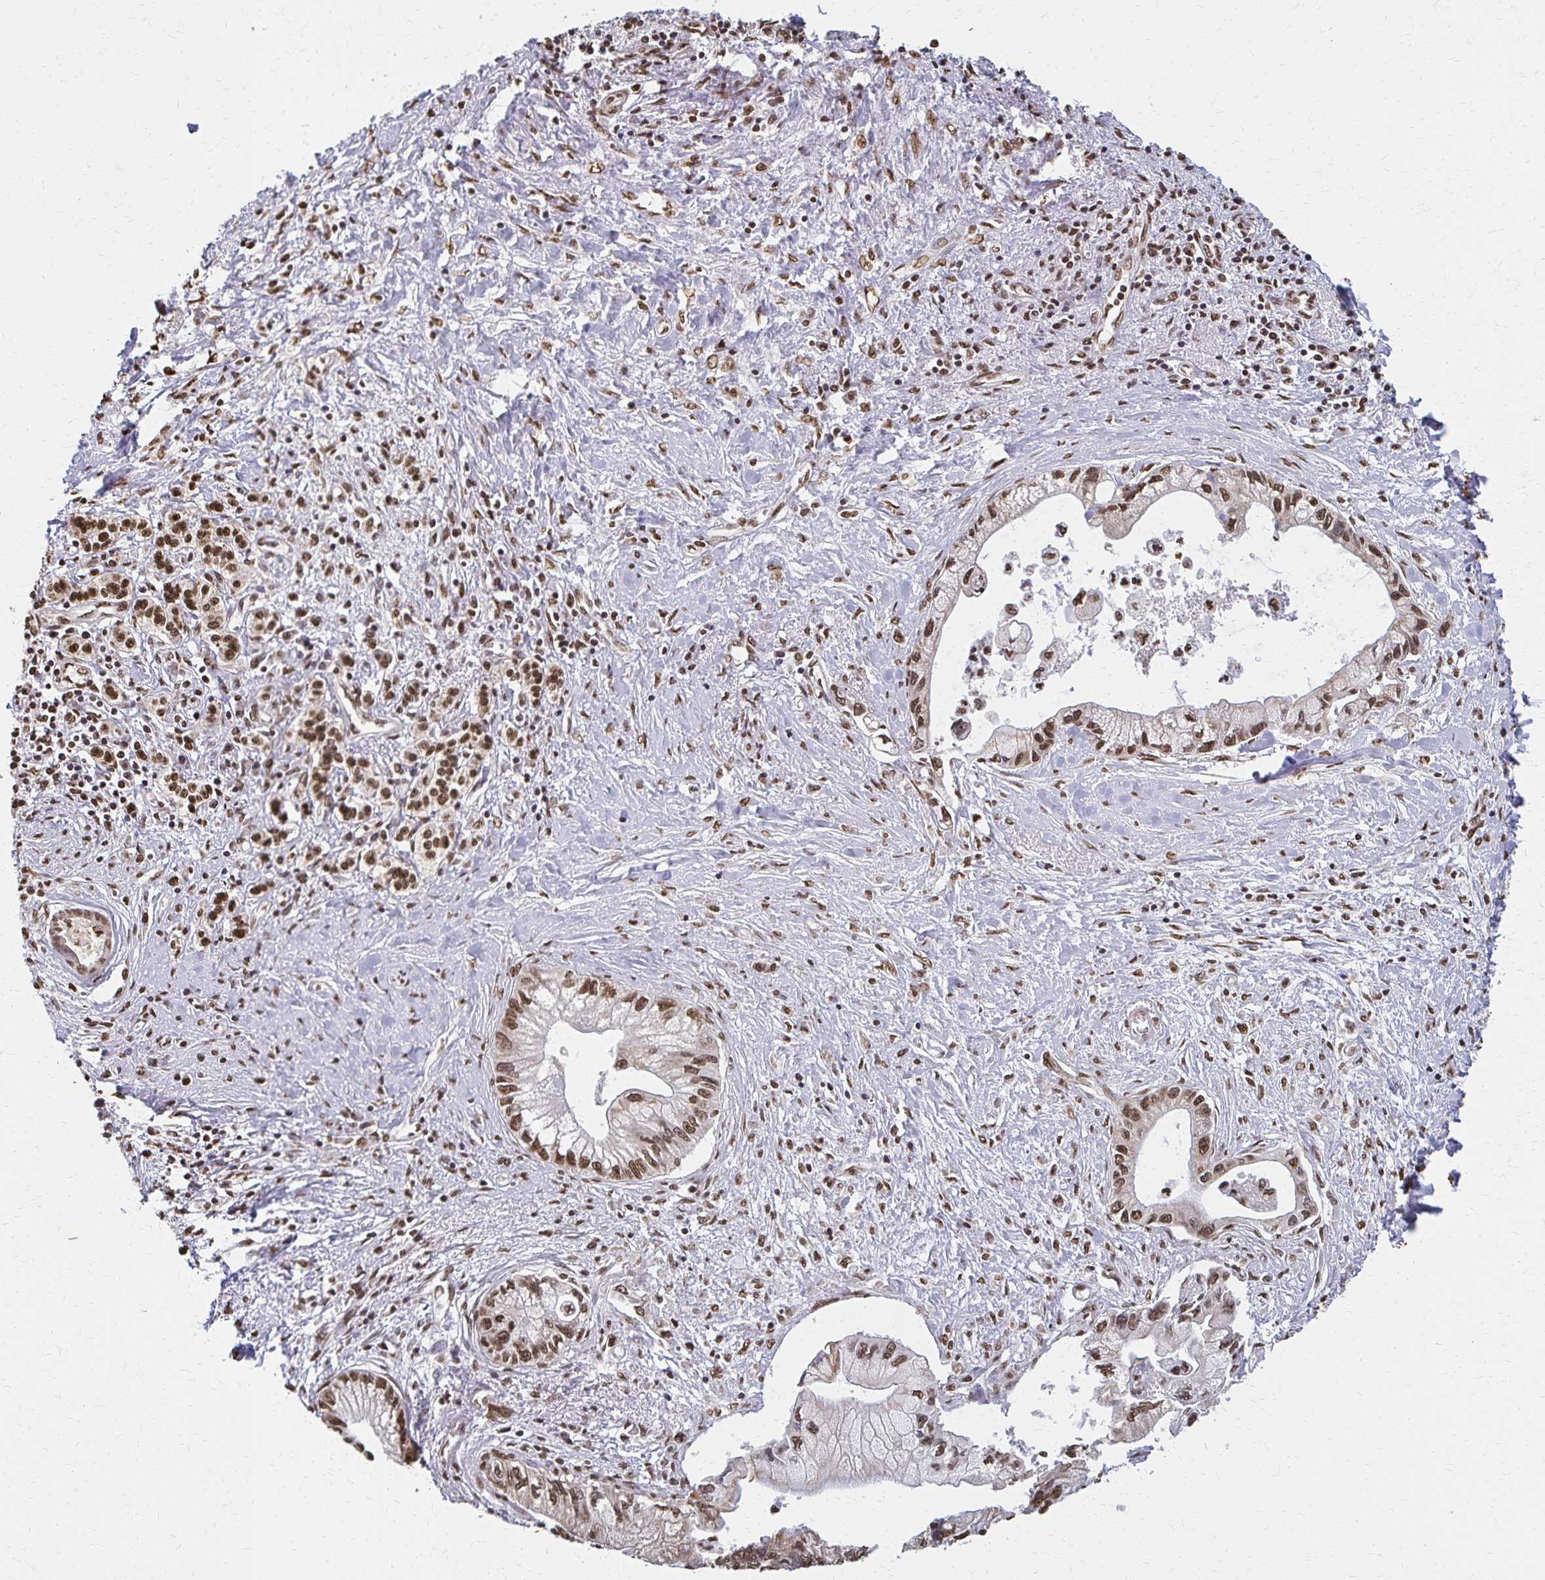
{"staining": {"intensity": "moderate", "quantity": ">75%", "location": "nuclear"}, "tissue": "pancreatic cancer", "cell_type": "Tumor cells", "image_type": "cancer", "snomed": [{"axis": "morphology", "description": "Adenocarcinoma, NOS"}, {"axis": "topography", "description": "Pancreas"}], "caption": "IHC of adenocarcinoma (pancreatic) exhibits medium levels of moderate nuclear staining in about >75% of tumor cells.", "gene": "HOXA9", "patient": {"sex": "male", "age": 61}}